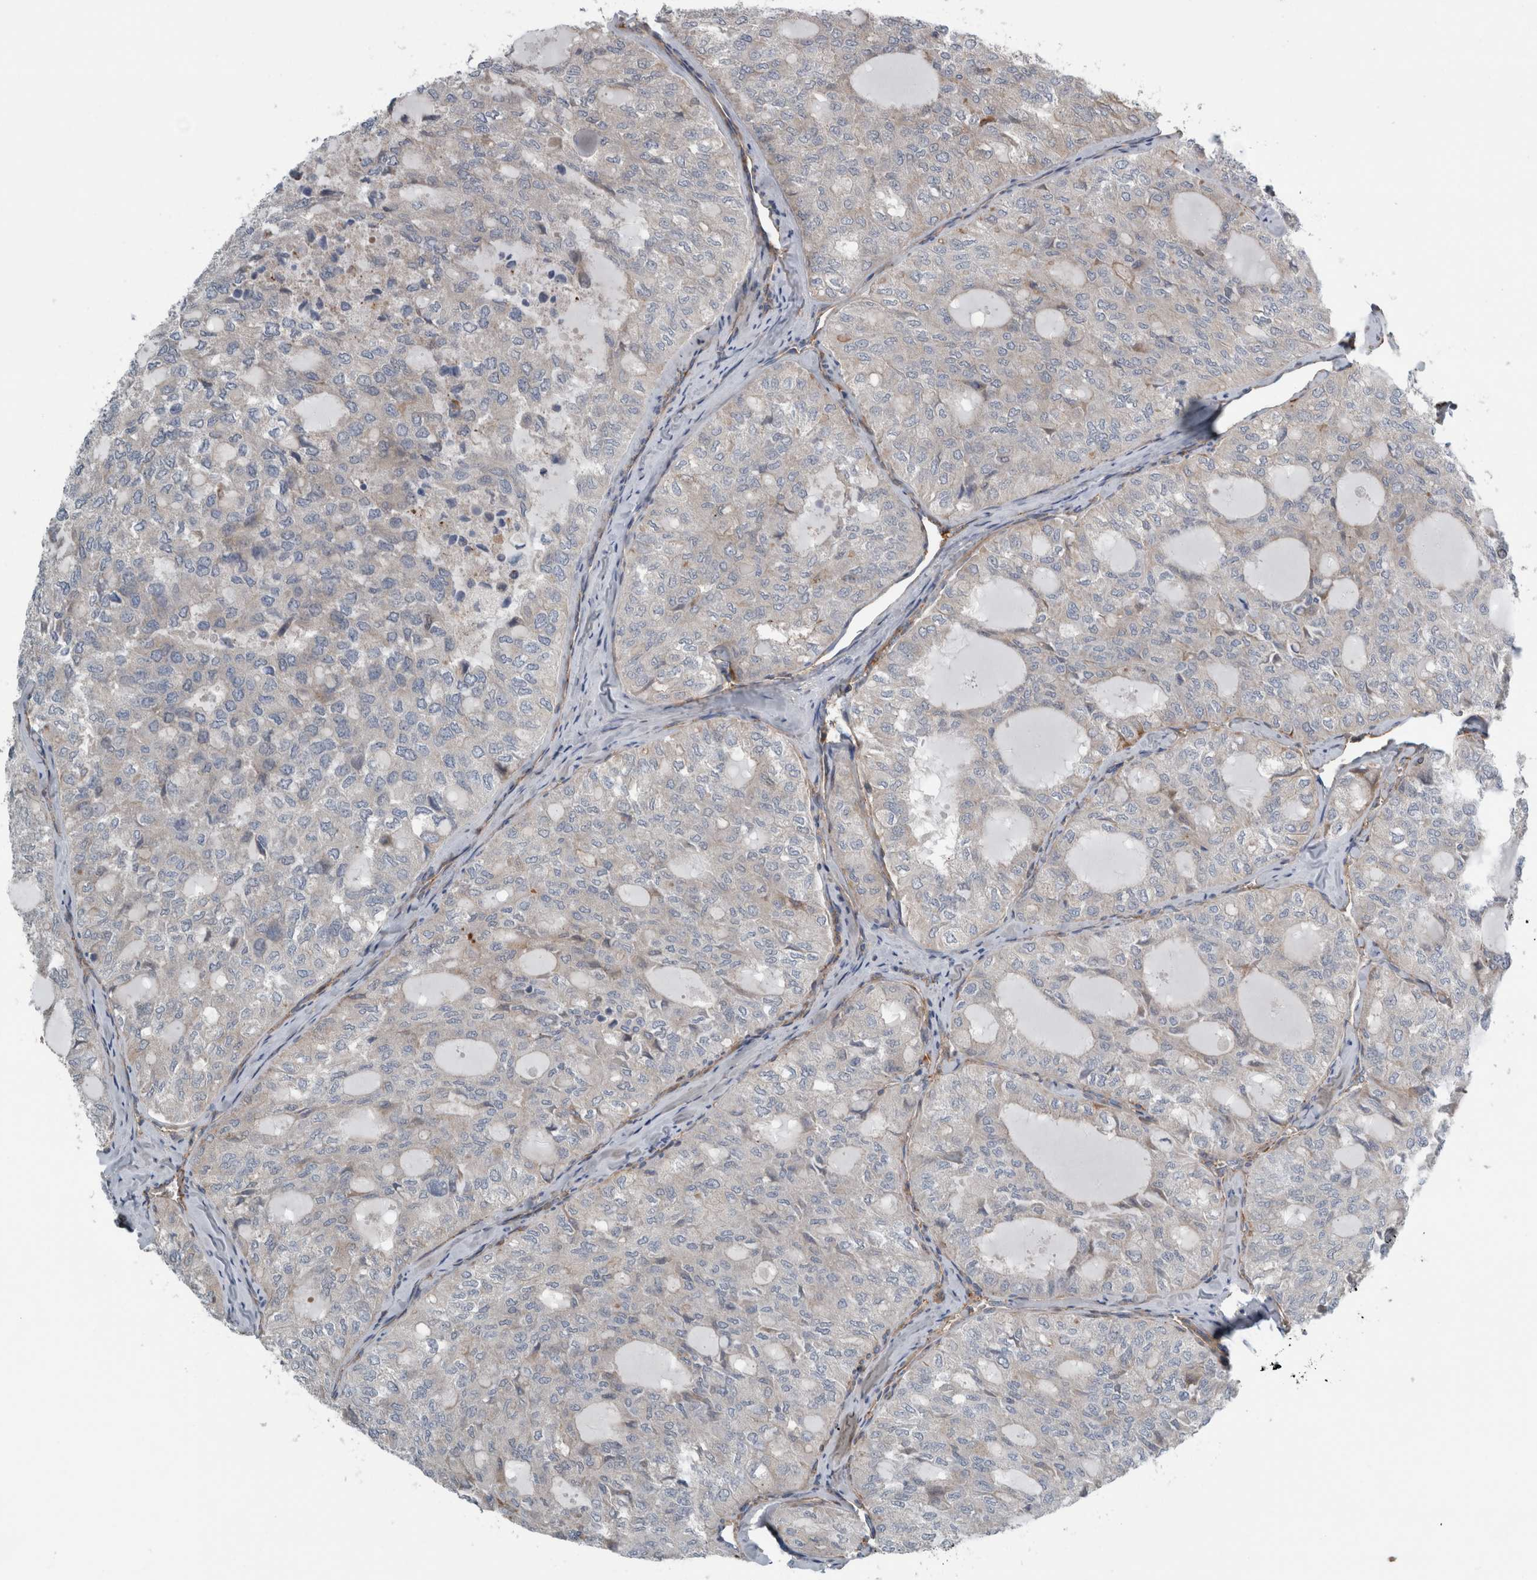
{"staining": {"intensity": "negative", "quantity": "none", "location": "none"}, "tissue": "thyroid cancer", "cell_type": "Tumor cells", "image_type": "cancer", "snomed": [{"axis": "morphology", "description": "Follicular adenoma carcinoma, NOS"}, {"axis": "topography", "description": "Thyroid gland"}], "caption": "Thyroid cancer was stained to show a protein in brown. There is no significant positivity in tumor cells.", "gene": "GLT8D2", "patient": {"sex": "male", "age": 75}}